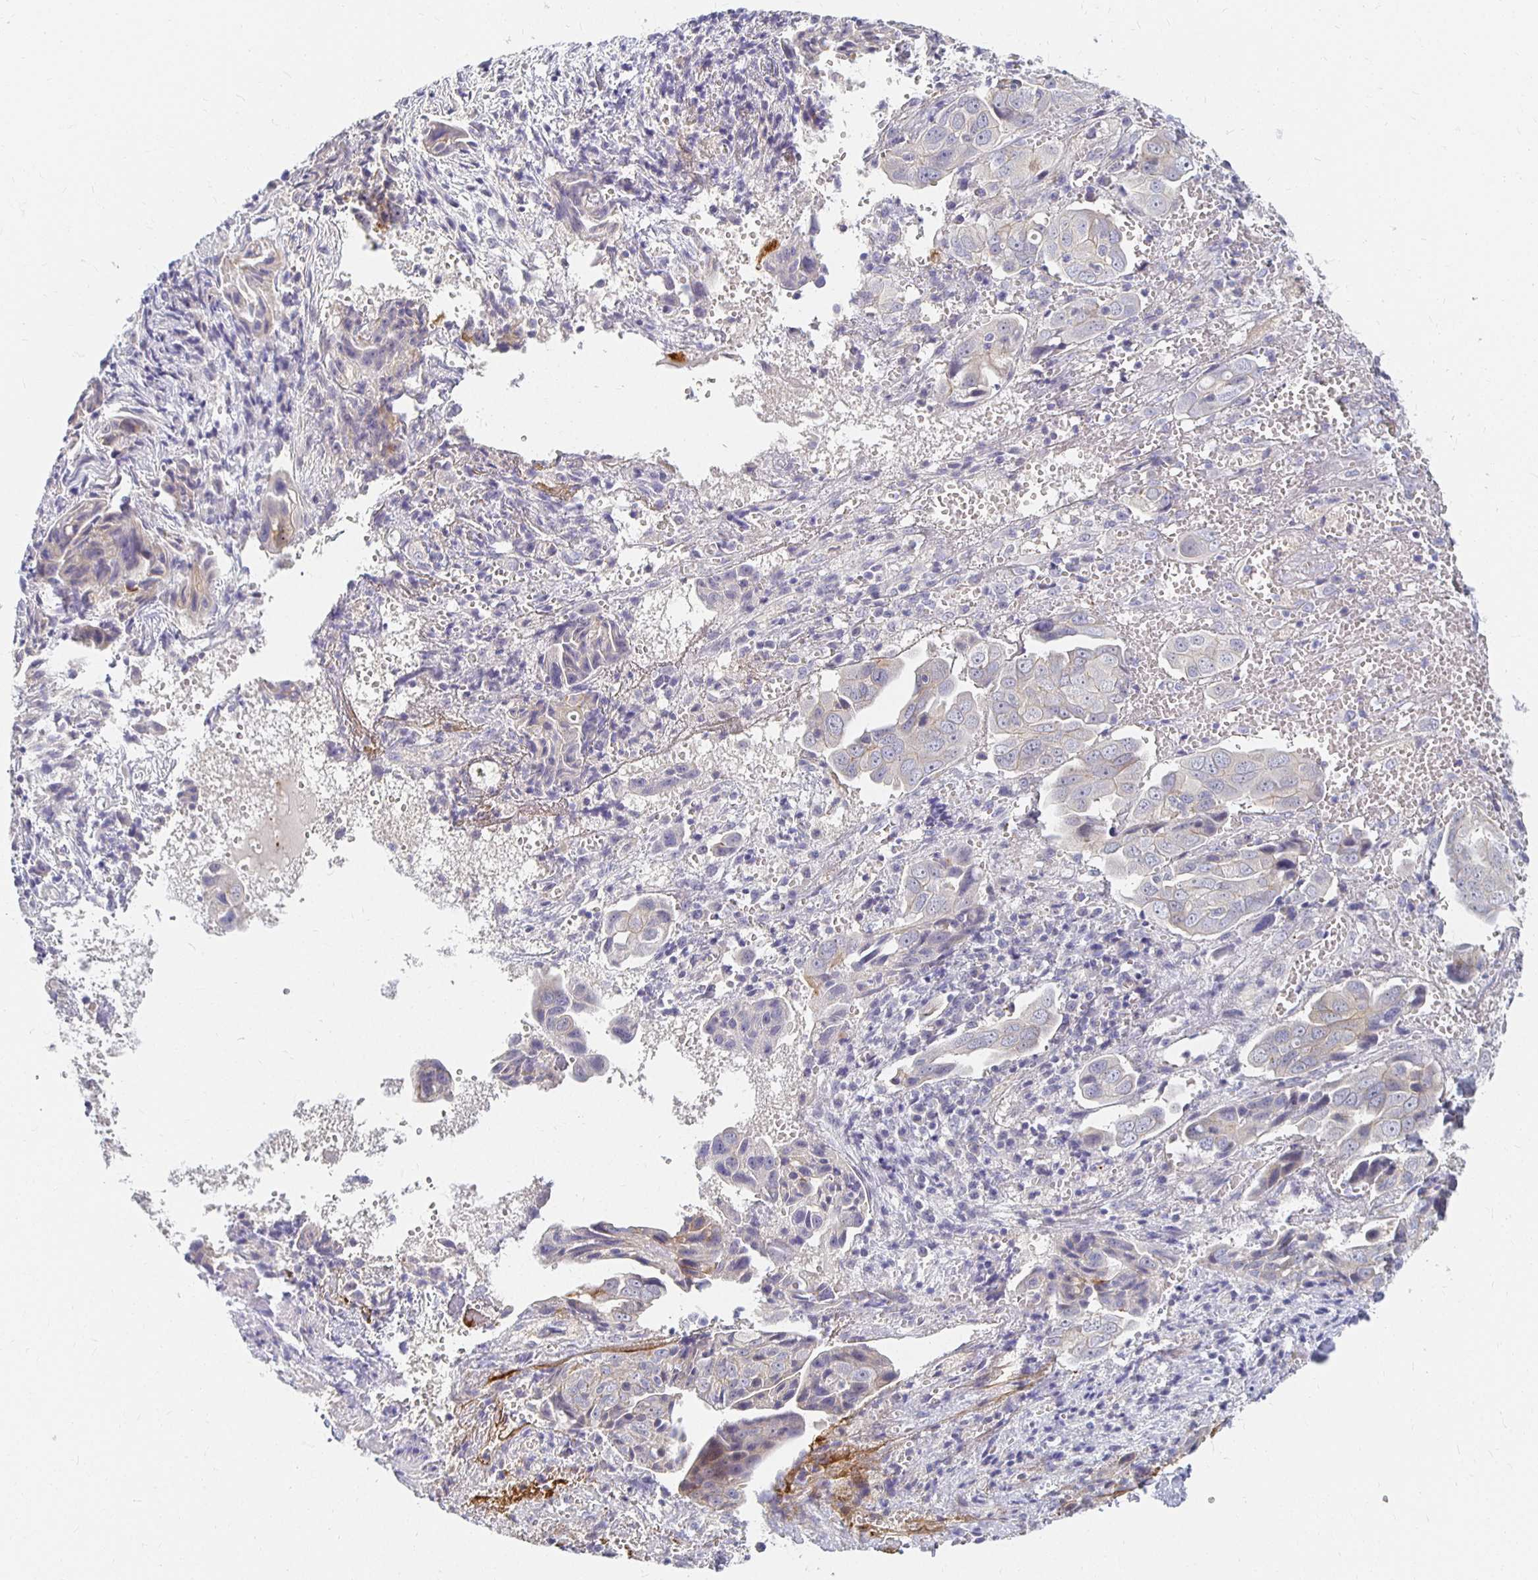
{"staining": {"intensity": "negative", "quantity": "none", "location": "none"}, "tissue": "ovarian cancer", "cell_type": "Tumor cells", "image_type": "cancer", "snomed": [{"axis": "morphology", "description": "Carcinoma, endometroid"}, {"axis": "topography", "description": "Ovary"}], "caption": "IHC micrograph of neoplastic tissue: human ovarian cancer stained with DAB displays no significant protein staining in tumor cells. (DAB IHC with hematoxylin counter stain).", "gene": "FKRP", "patient": {"sex": "female", "age": 70}}